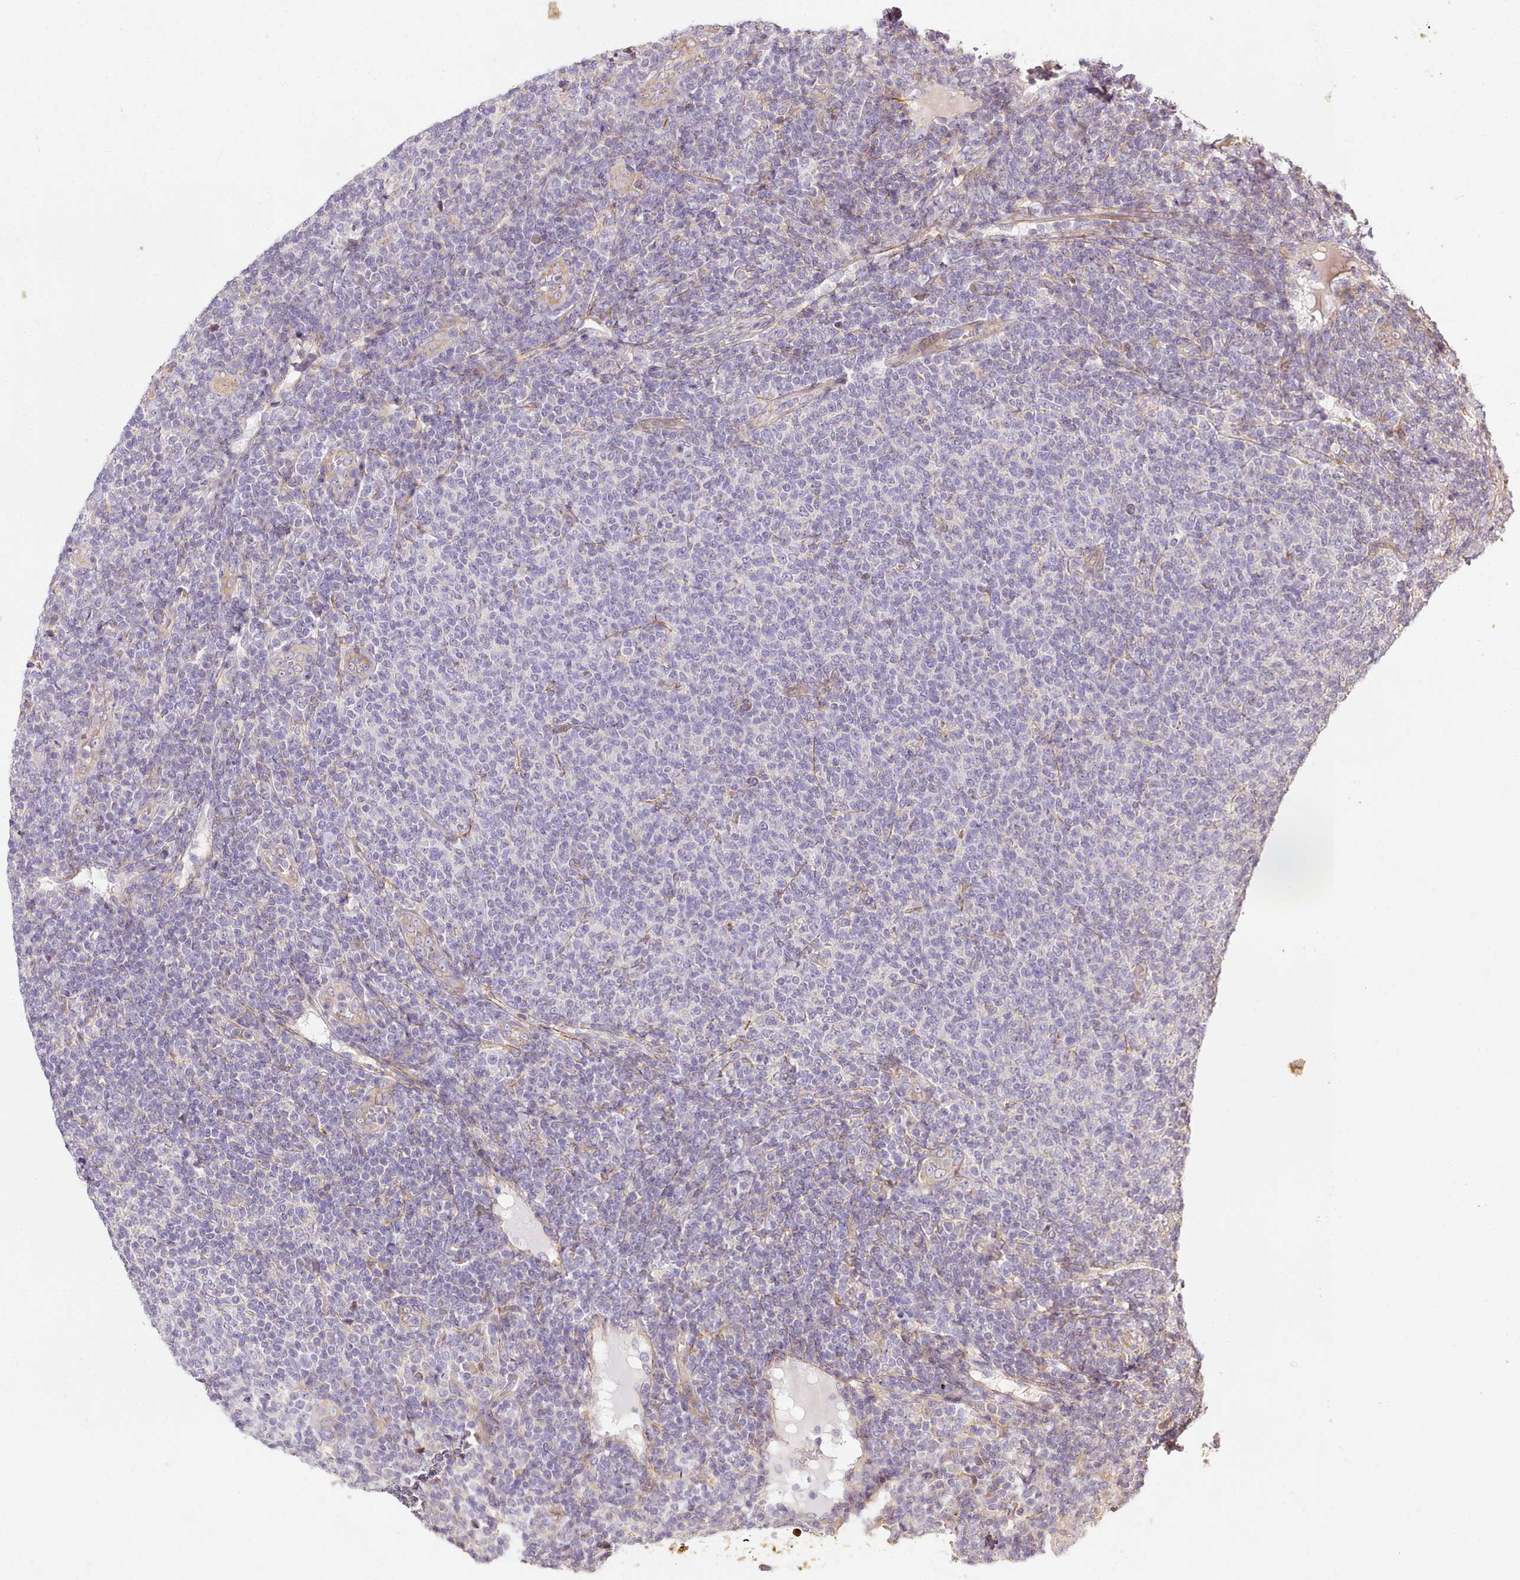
{"staining": {"intensity": "negative", "quantity": "none", "location": "none"}, "tissue": "lymphoma", "cell_type": "Tumor cells", "image_type": "cancer", "snomed": [{"axis": "morphology", "description": "Malignant lymphoma, non-Hodgkin's type, Low grade"}, {"axis": "topography", "description": "Lymph node"}], "caption": "Immunohistochemistry photomicrograph of malignant lymphoma, non-Hodgkin's type (low-grade) stained for a protein (brown), which exhibits no staining in tumor cells.", "gene": "NBPF1", "patient": {"sex": "male", "age": 66}}